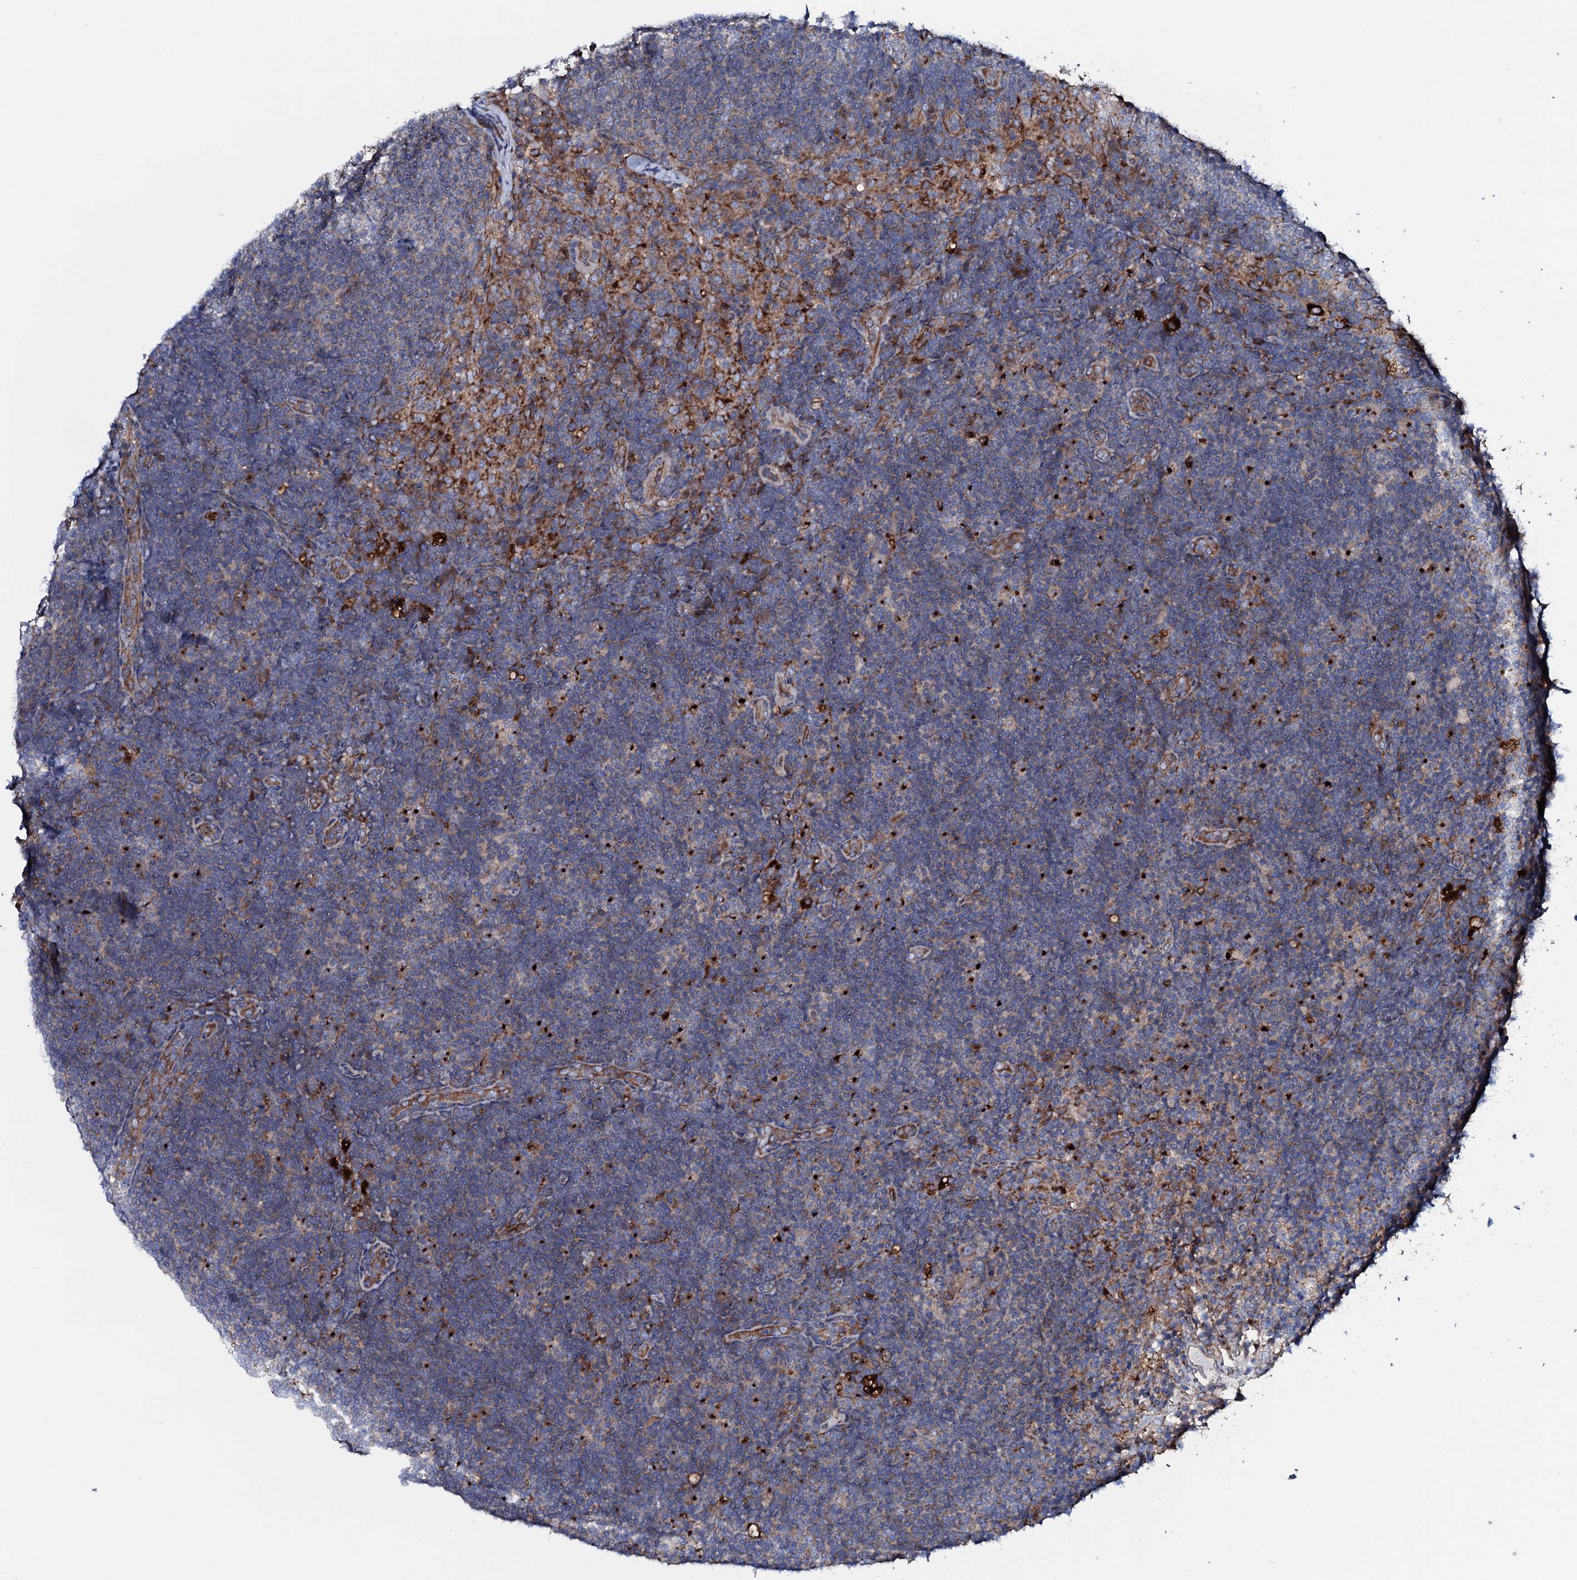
{"staining": {"intensity": "moderate", "quantity": ">75%", "location": "cytoplasmic/membranous"}, "tissue": "lymph node", "cell_type": "Germinal center cells", "image_type": "normal", "snomed": [{"axis": "morphology", "description": "Normal tissue, NOS"}, {"axis": "topography", "description": "Lymph node"}], "caption": "Lymph node stained for a protein exhibits moderate cytoplasmic/membranous positivity in germinal center cells. The staining is performed using DAB (3,3'-diaminobenzidine) brown chromogen to label protein expression. The nuclei are counter-stained blue using hematoxylin.", "gene": "P2RX4", "patient": {"sex": "female", "age": 70}}